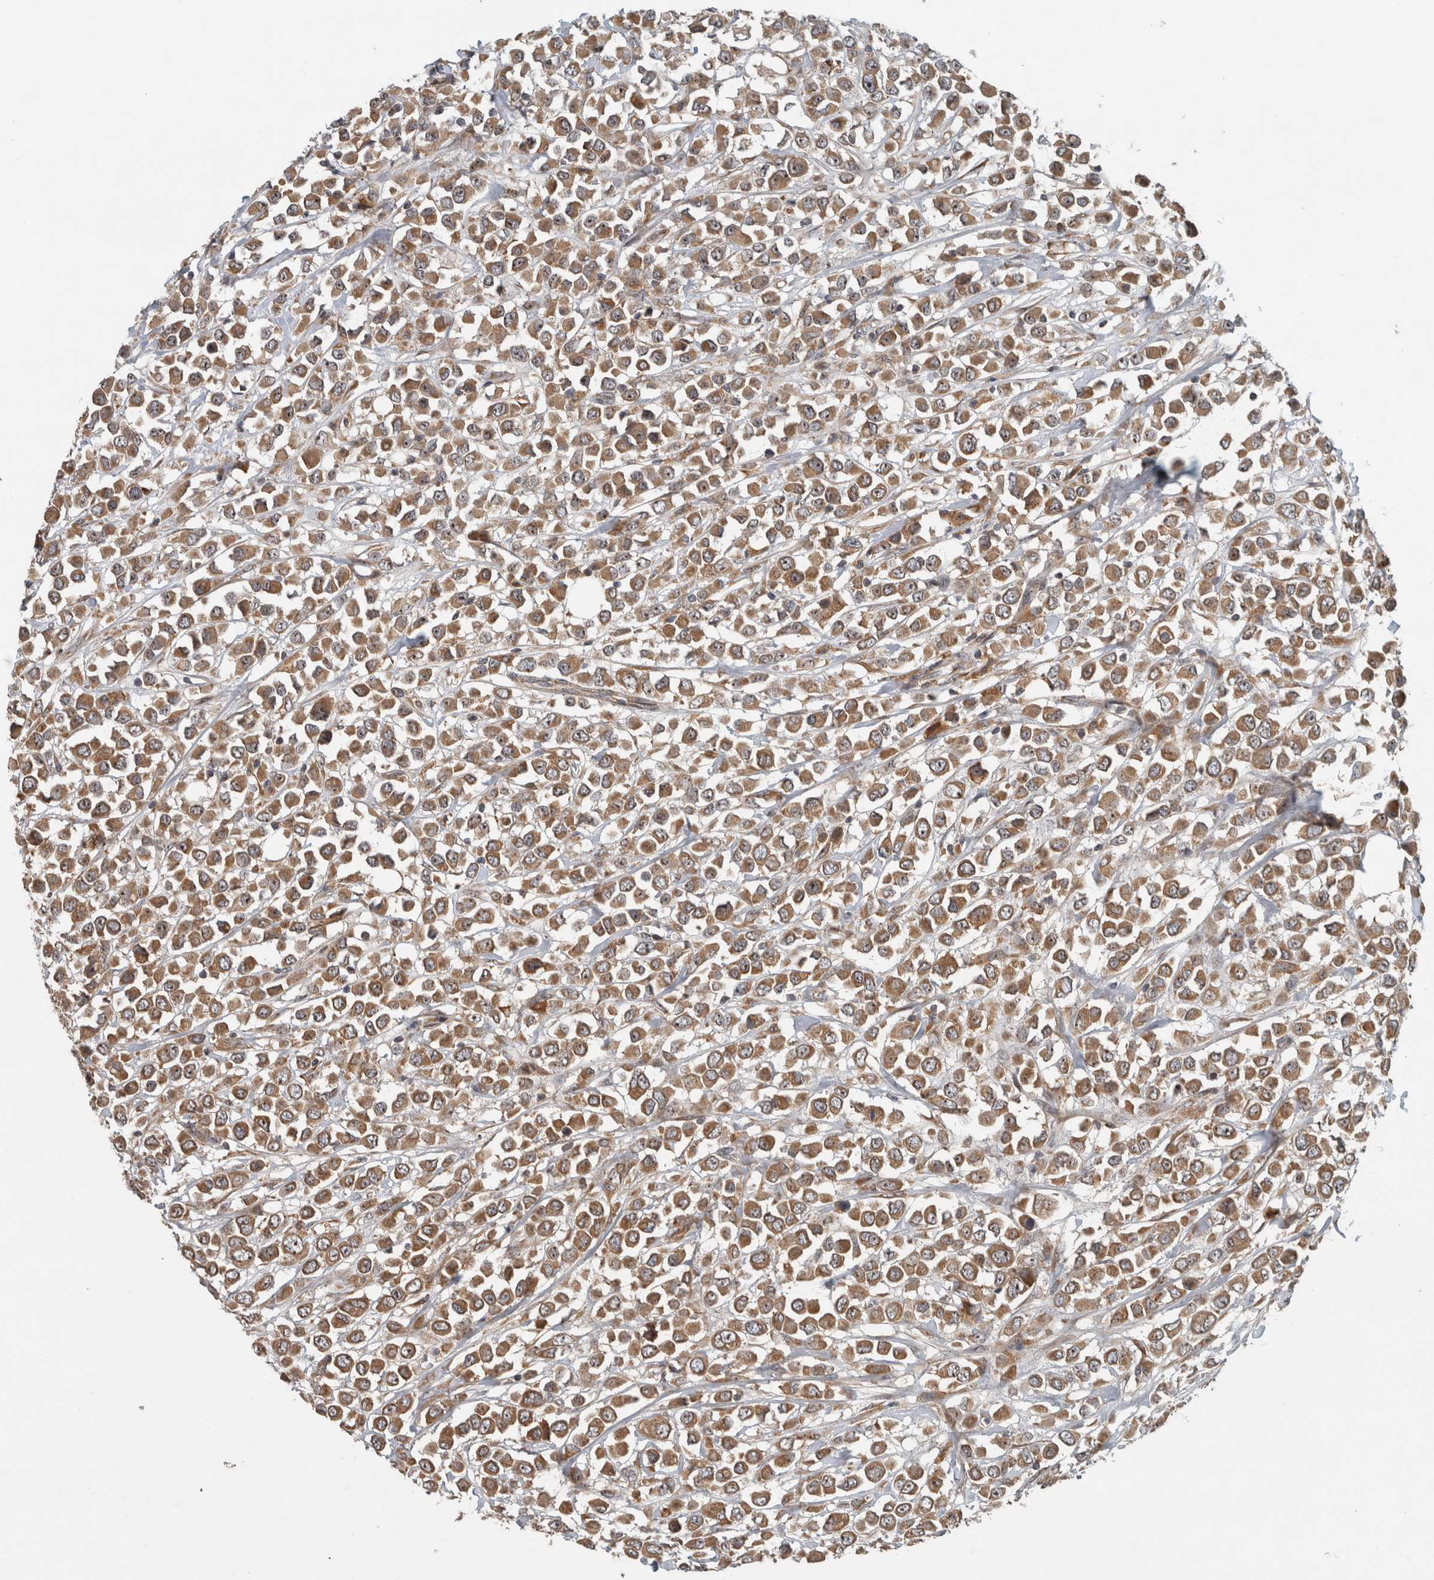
{"staining": {"intensity": "moderate", "quantity": ">75%", "location": "cytoplasmic/membranous"}, "tissue": "breast cancer", "cell_type": "Tumor cells", "image_type": "cancer", "snomed": [{"axis": "morphology", "description": "Duct carcinoma"}, {"axis": "topography", "description": "Breast"}], "caption": "A brown stain highlights moderate cytoplasmic/membranous positivity of a protein in intraductal carcinoma (breast) tumor cells. The staining is performed using DAB (3,3'-diaminobenzidine) brown chromogen to label protein expression. The nuclei are counter-stained blue using hematoxylin.", "gene": "GPR137B", "patient": {"sex": "female", "age": 61}}